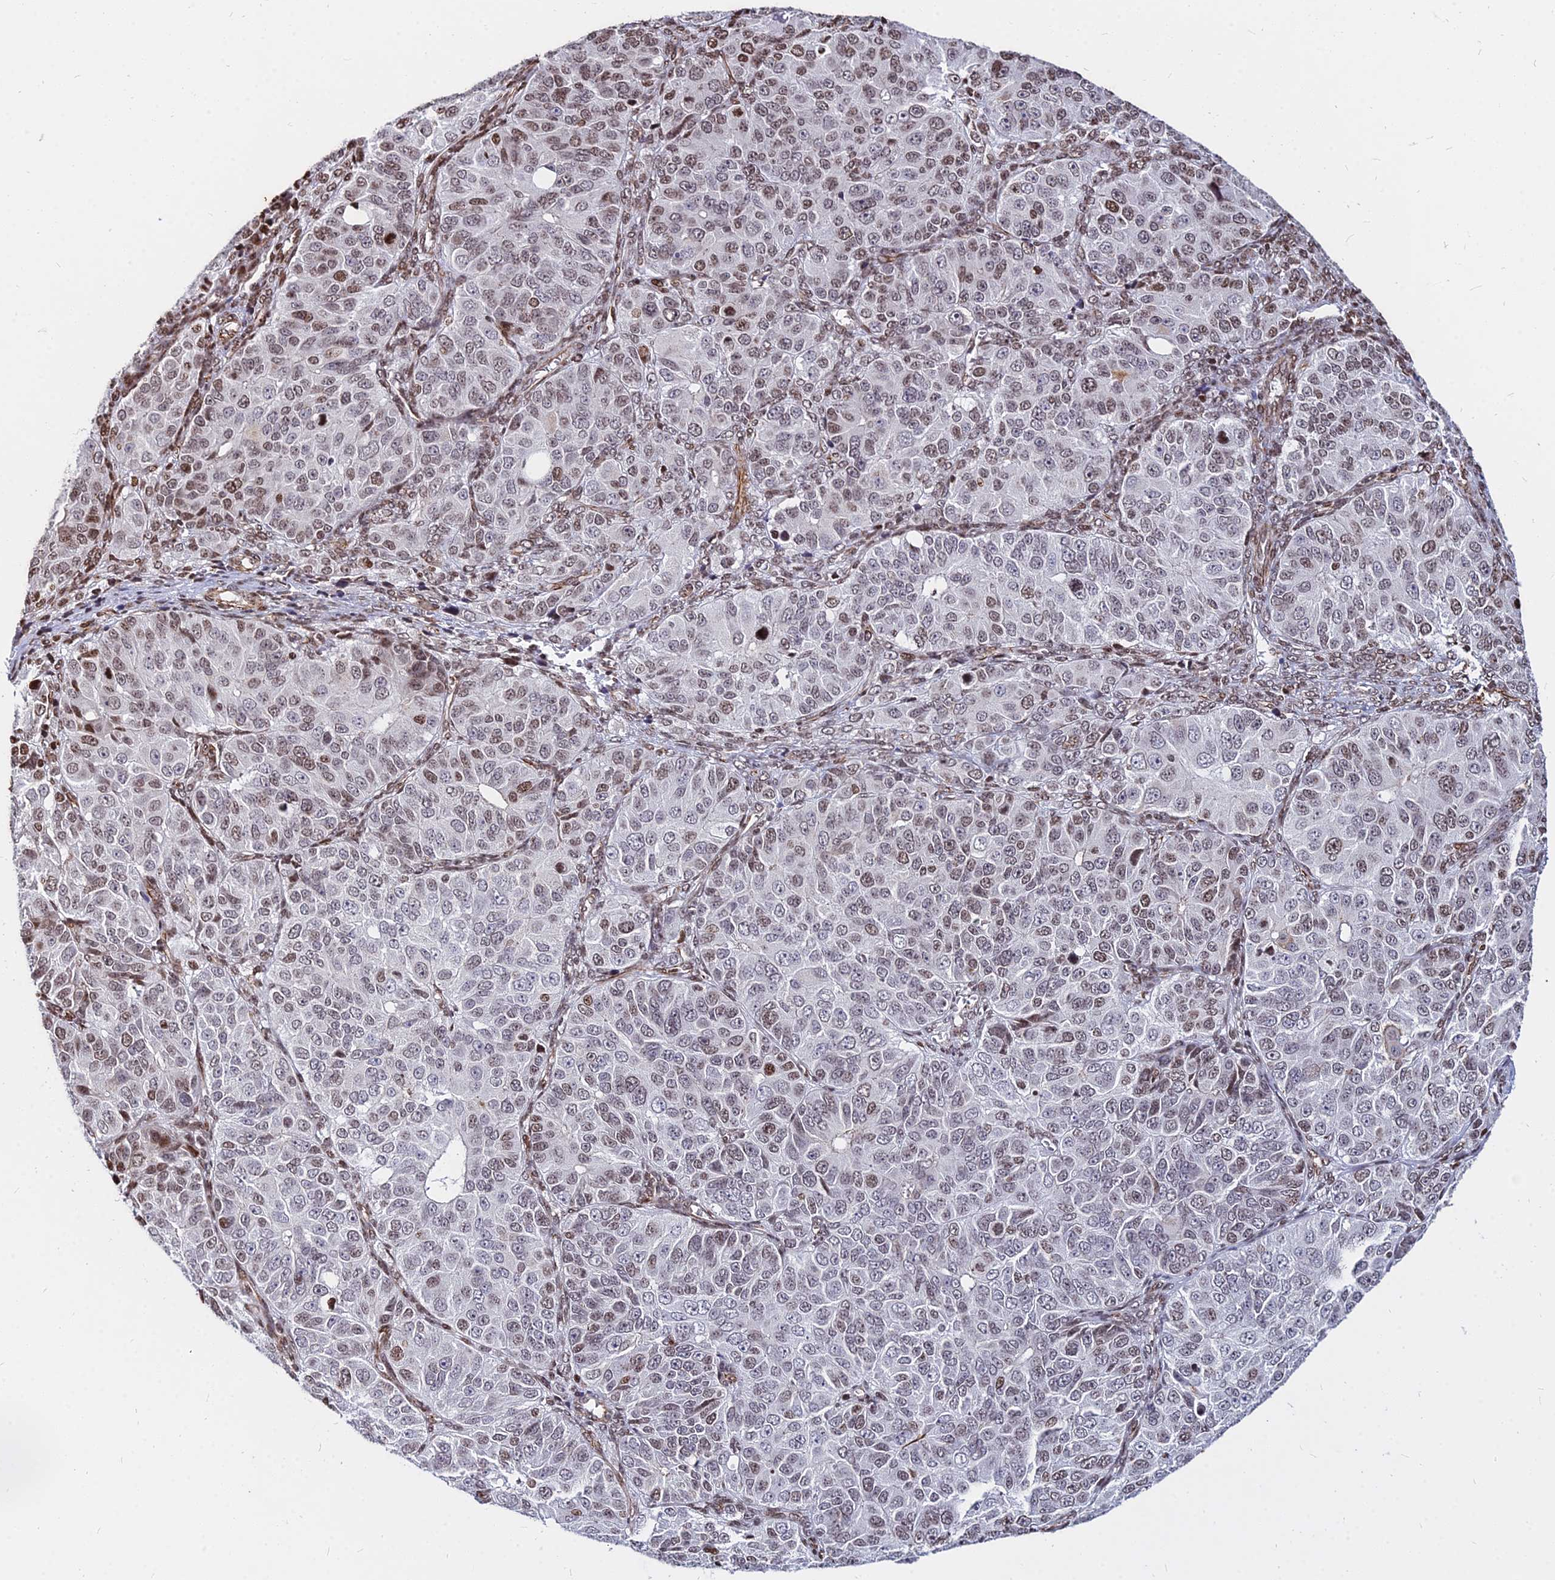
{"staining": {"intensity": "moderate", "quantity": "25%-75%", "location": "nuclear"}, "tissue": "ovarian cancer", "cell_type": "Tumor cells", "image_type": "cancer", "snomed": [{"axis": "morphology", "description": "Carcinoma, endometroid"}, {"axis": "topography", "description": "Ovary"}], "caption": "Brown immunohistochemical staining in ovarian cancer (endometroid carcinoma) shows moderate nuclear staining in approximately 25%-75% of tumor cells.", "gene": "NYAP2", "patient": {"sex": "female", "age": 51}}